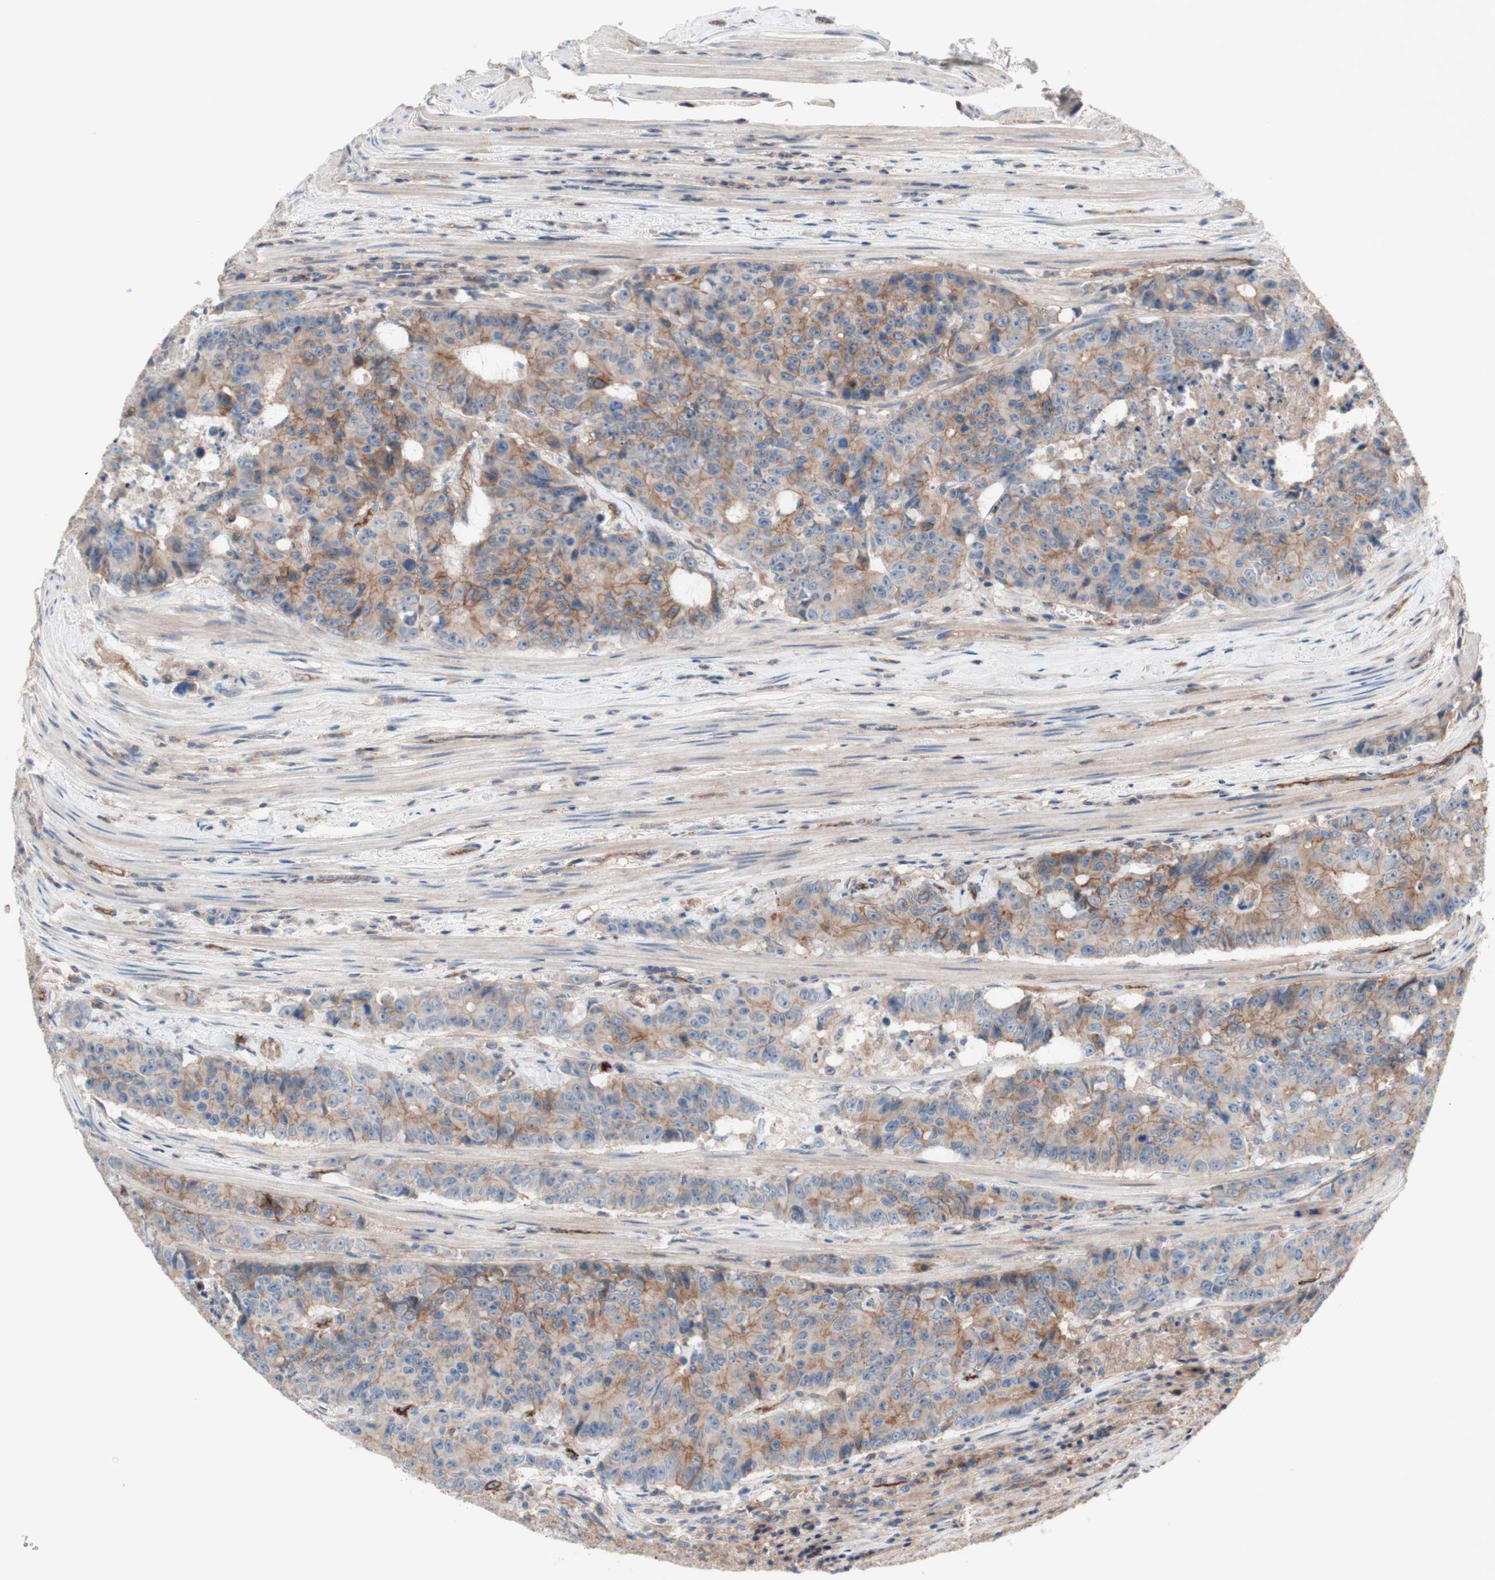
{"staining": {"intensity": "weak", "quantity": ">75%", "location": "cytoplasmic/membranous"}, "tissue": "colorectal cancer", "cell_type": "Tumor cells", "image_type": "cancer", "snomed": [{"axis": "morphology", "description": "Adenocarcinoma, NOS"}, {"axis": "topography", "description": "Colon"}], "caption": "Brown immunohistochemical staining in human colorectal cancer shows weak cytoplasmic/membranous staining in approximately >75% of tumor cells.", "gene": "CD46", "patient": {"sex": "female", "age": 86}}